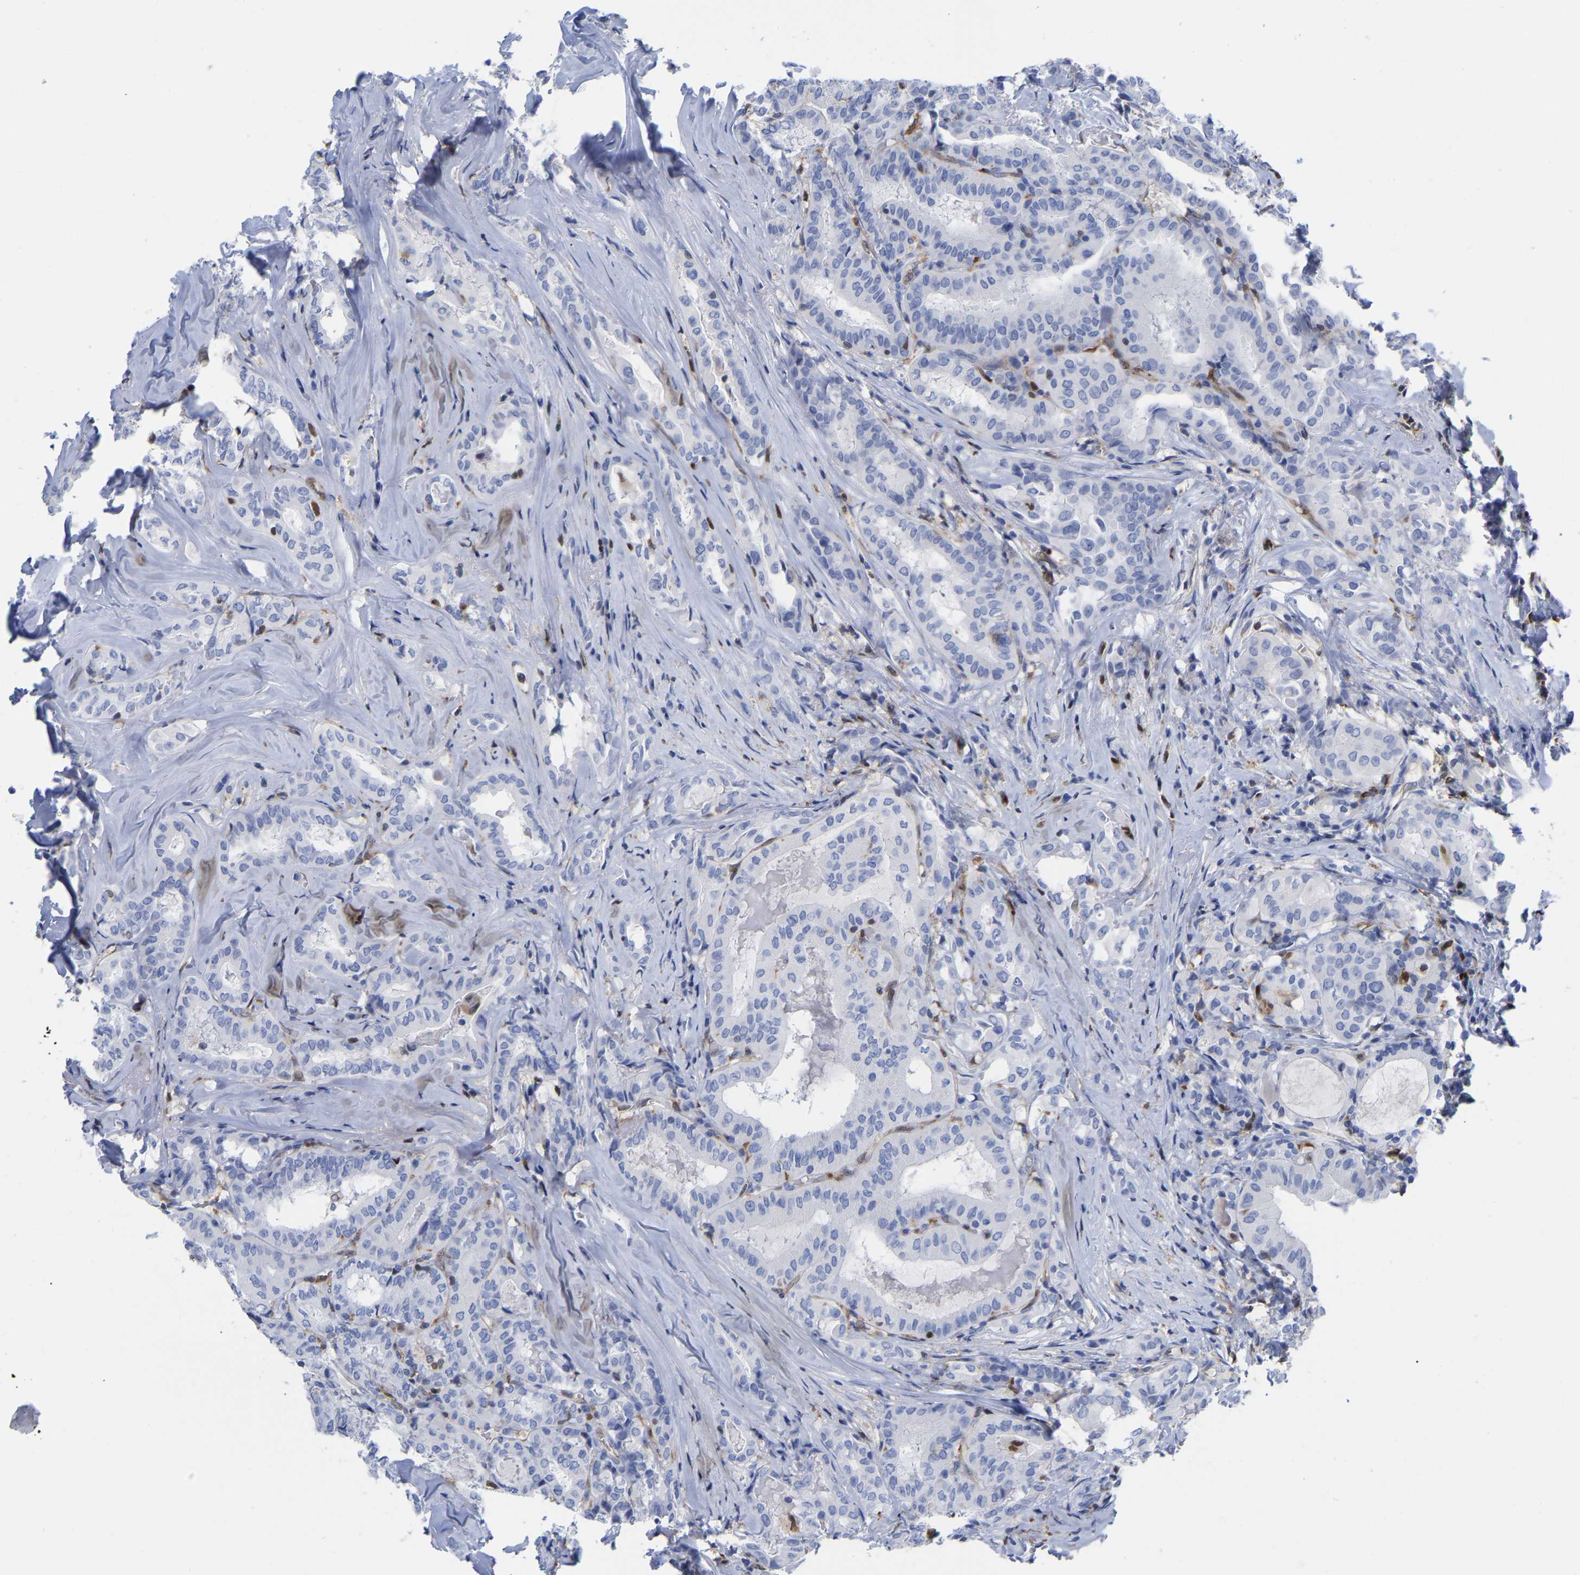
{"staining": {"intensity": "negative", "quantity": "none", "location": "none"}, "tissue": "thyroid cancer", "cell_type": "Tumor cells", "image_type": "cancer", "snomed": [{"axis": "morphology", "description": "Papillary adenocarcinoma, NOS"}, {"axis": "topography", "description": "Thyroid gland"}], "caption": "An image of human thyroid cancer is negative for staining in tumor cells.", "gene": "GIMAP4", "patient": {"sex": "female", "age": 42}}